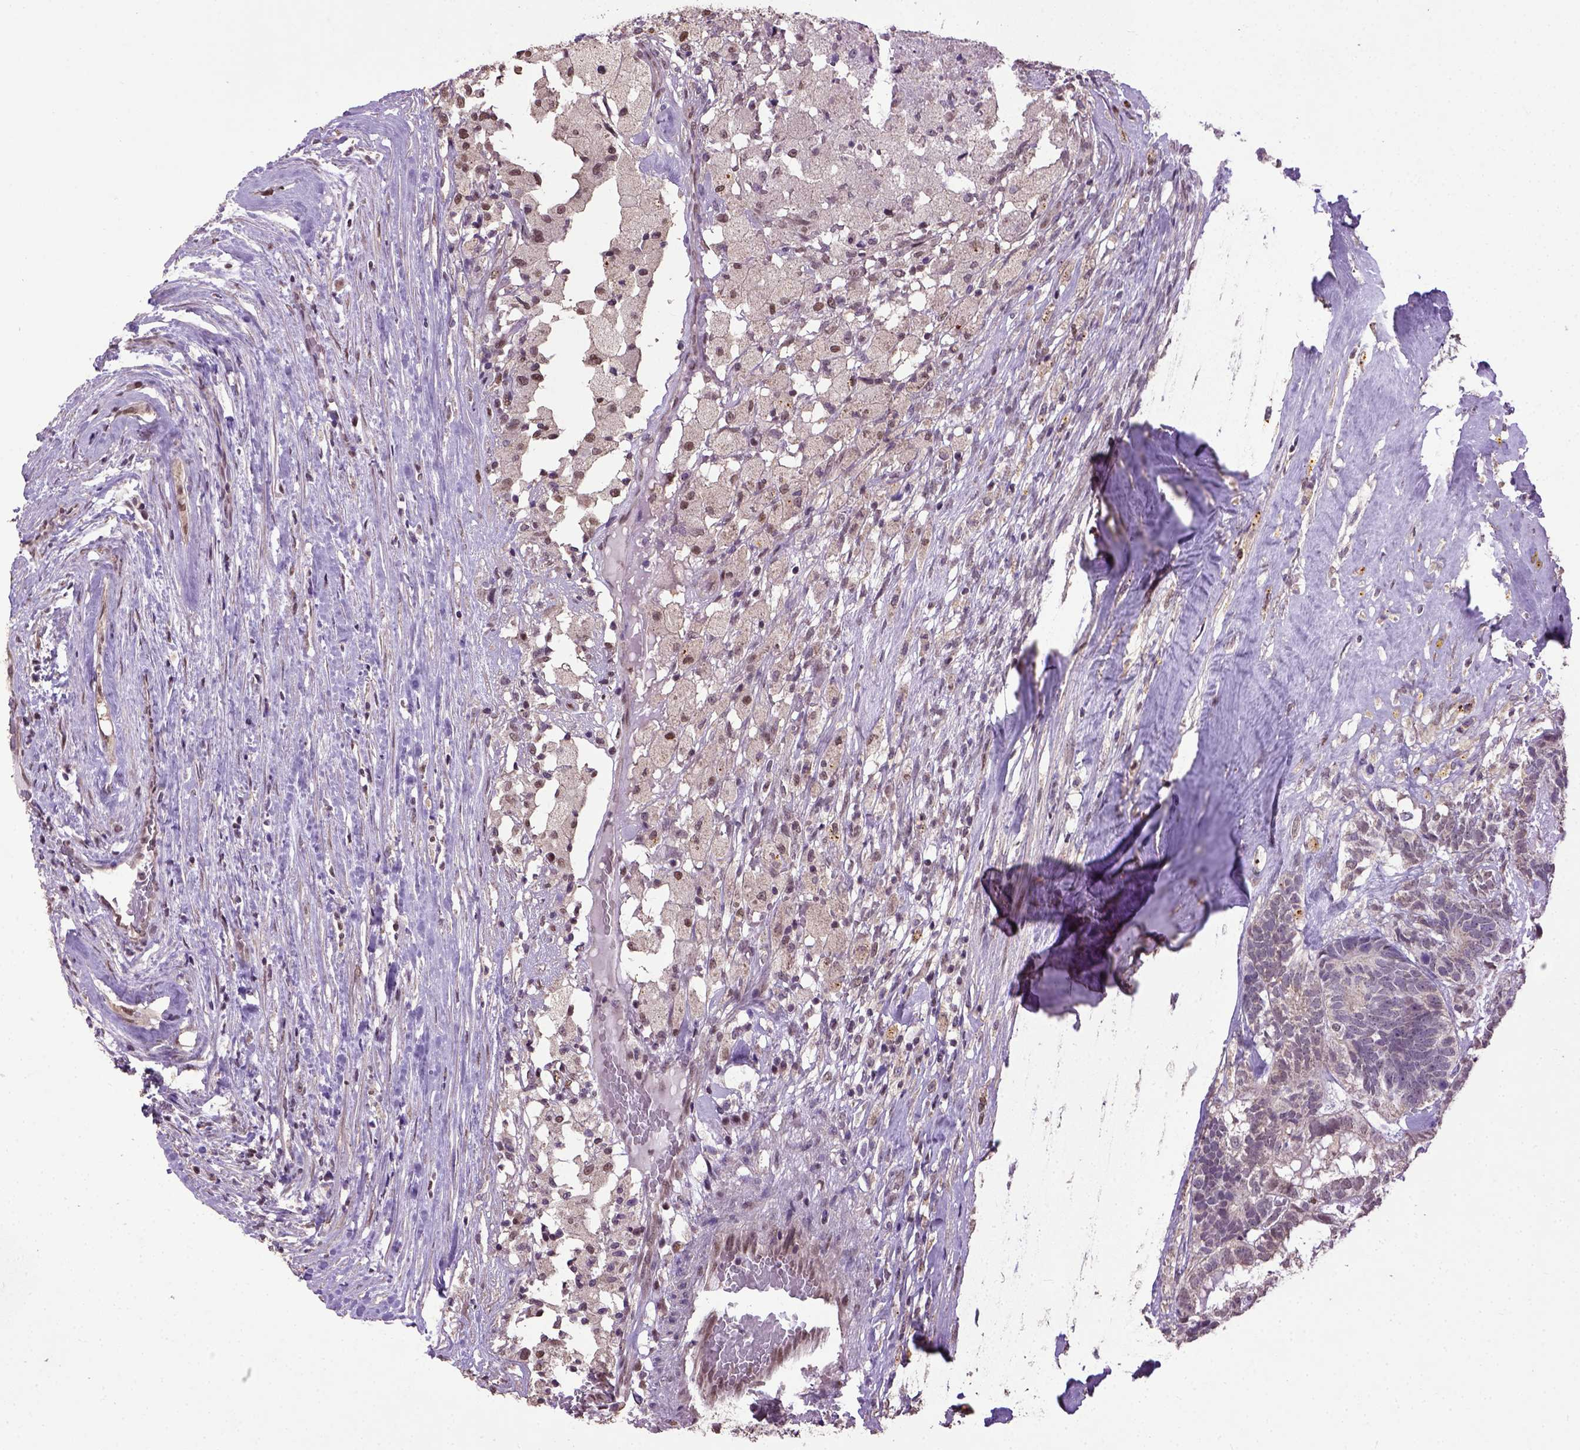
{"staining": {"intensity": "moderate", "quantity": "25%-75%", "location": "cytoplasmic/membranous,nuclear"}, "tissue": "testis cancer", "cell_type": "Tumor cells", "image_type": "cancer", "snomed": [{"axis": "morphology", "description": "Seminoma, NOS"}, {"axis": "morphology", "description": "Carcinoma, Embryonal, NOS"}, {"axis": "topography", "description": "Testis"}], "caption": "Seminoma (testis) stained for a protein (brown) demonstrates moderate cytoplasmic/membranous and nuclear positive staining in about 25%-75% of tumor cells.", "gene": "UBA3", "patient": {"sex": "male", "age": 41}}